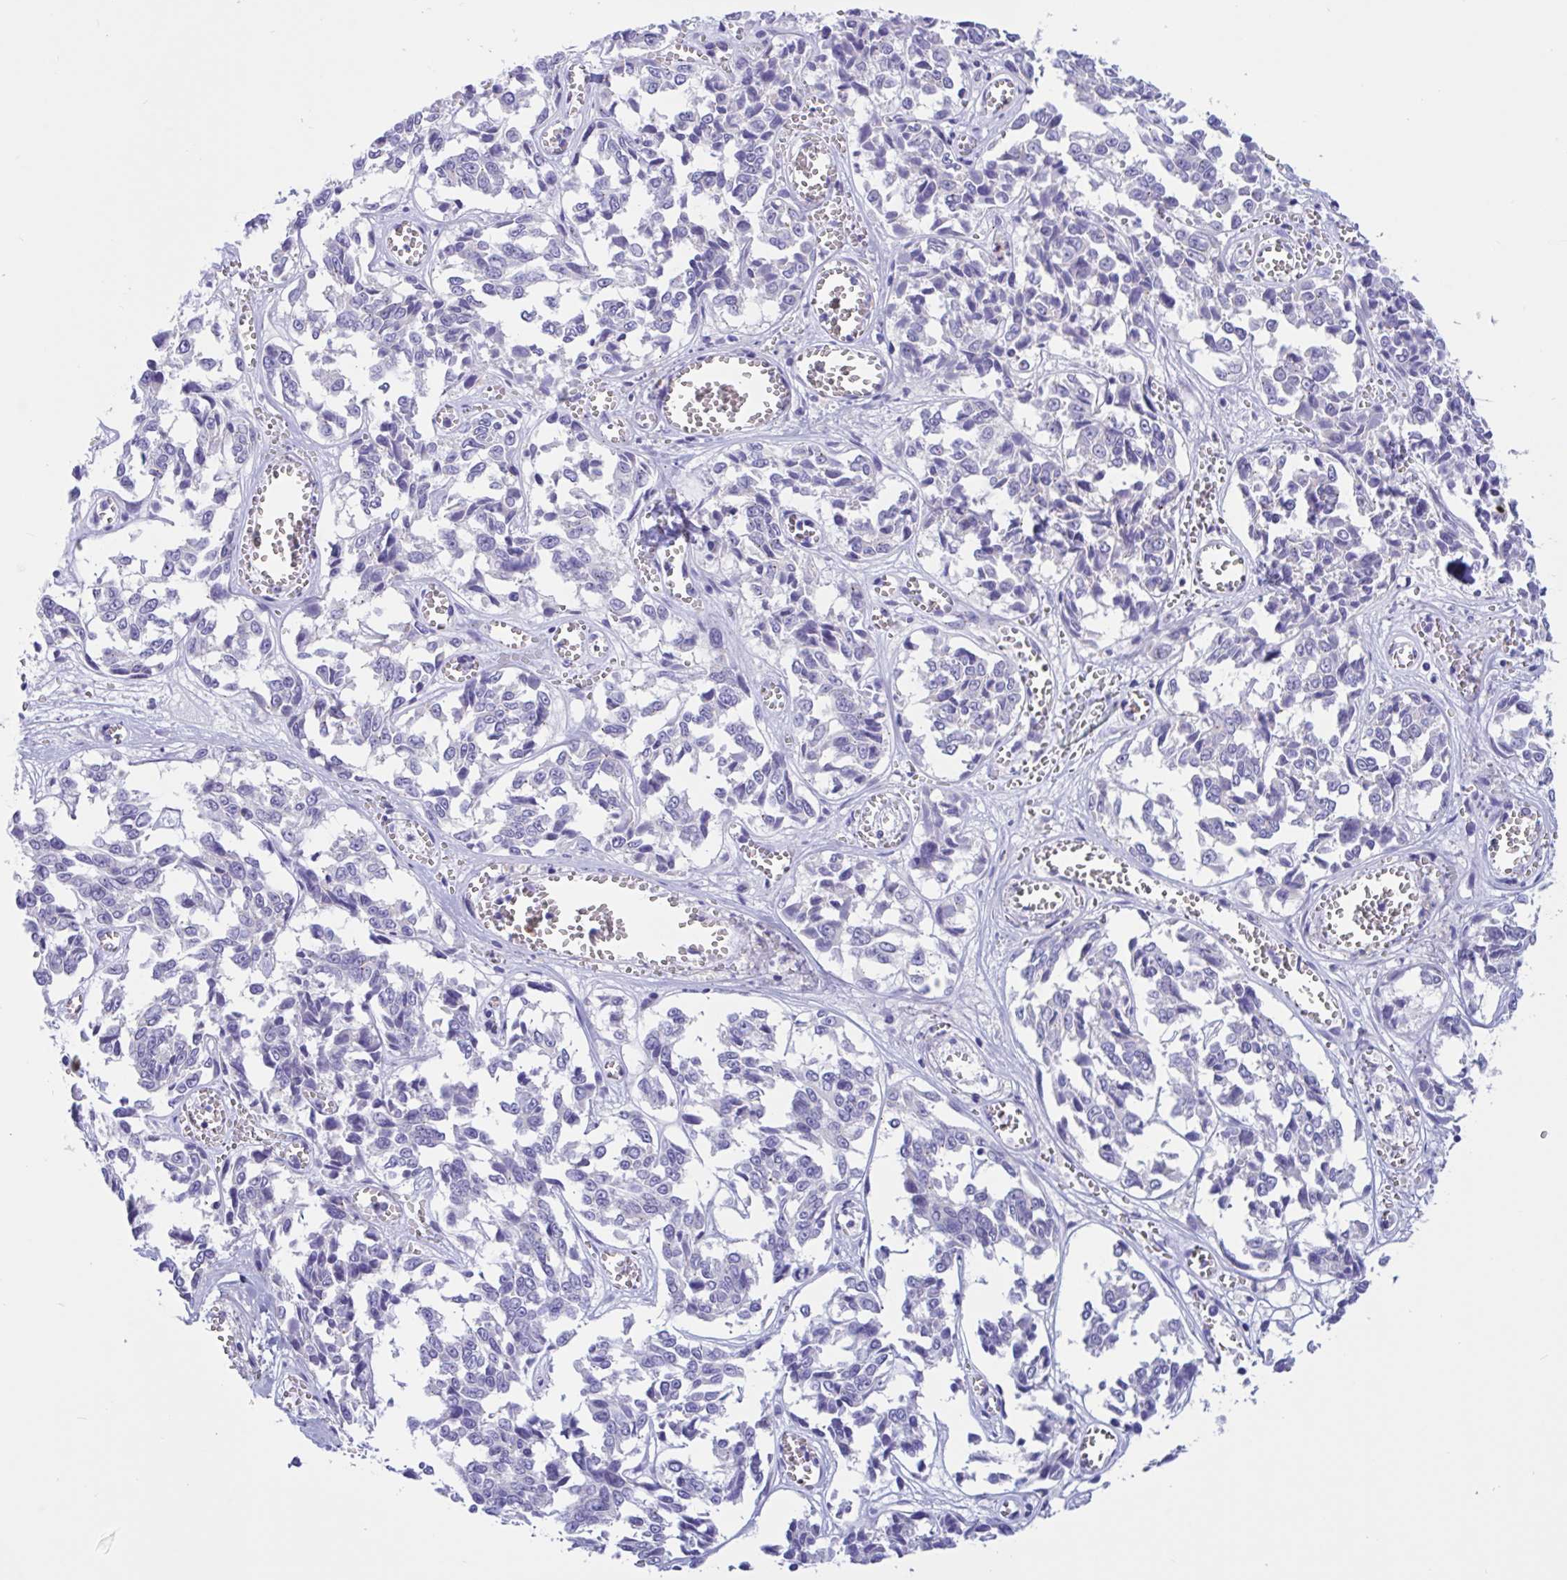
{"staining": {"intensity": "negative", "quantity": "none", "location": "none"}, "tissue": "melanoma", "cell_type": "Tumor cells", "image_type": "cancer", "snomed": [{"axis": "morphology", "description": "Malignant melanoma, NOS"}, {"axis": "topography", "description": "Skin"}], "caption": "This image is of malignant melanoma stained with immunohistochemistry to label a protein in brown with the nuclei are counter-stained blue. There is no positivity in tumor cells.", "gene": "RNASE3", "patient": {"sex": "female", "age": 64}}